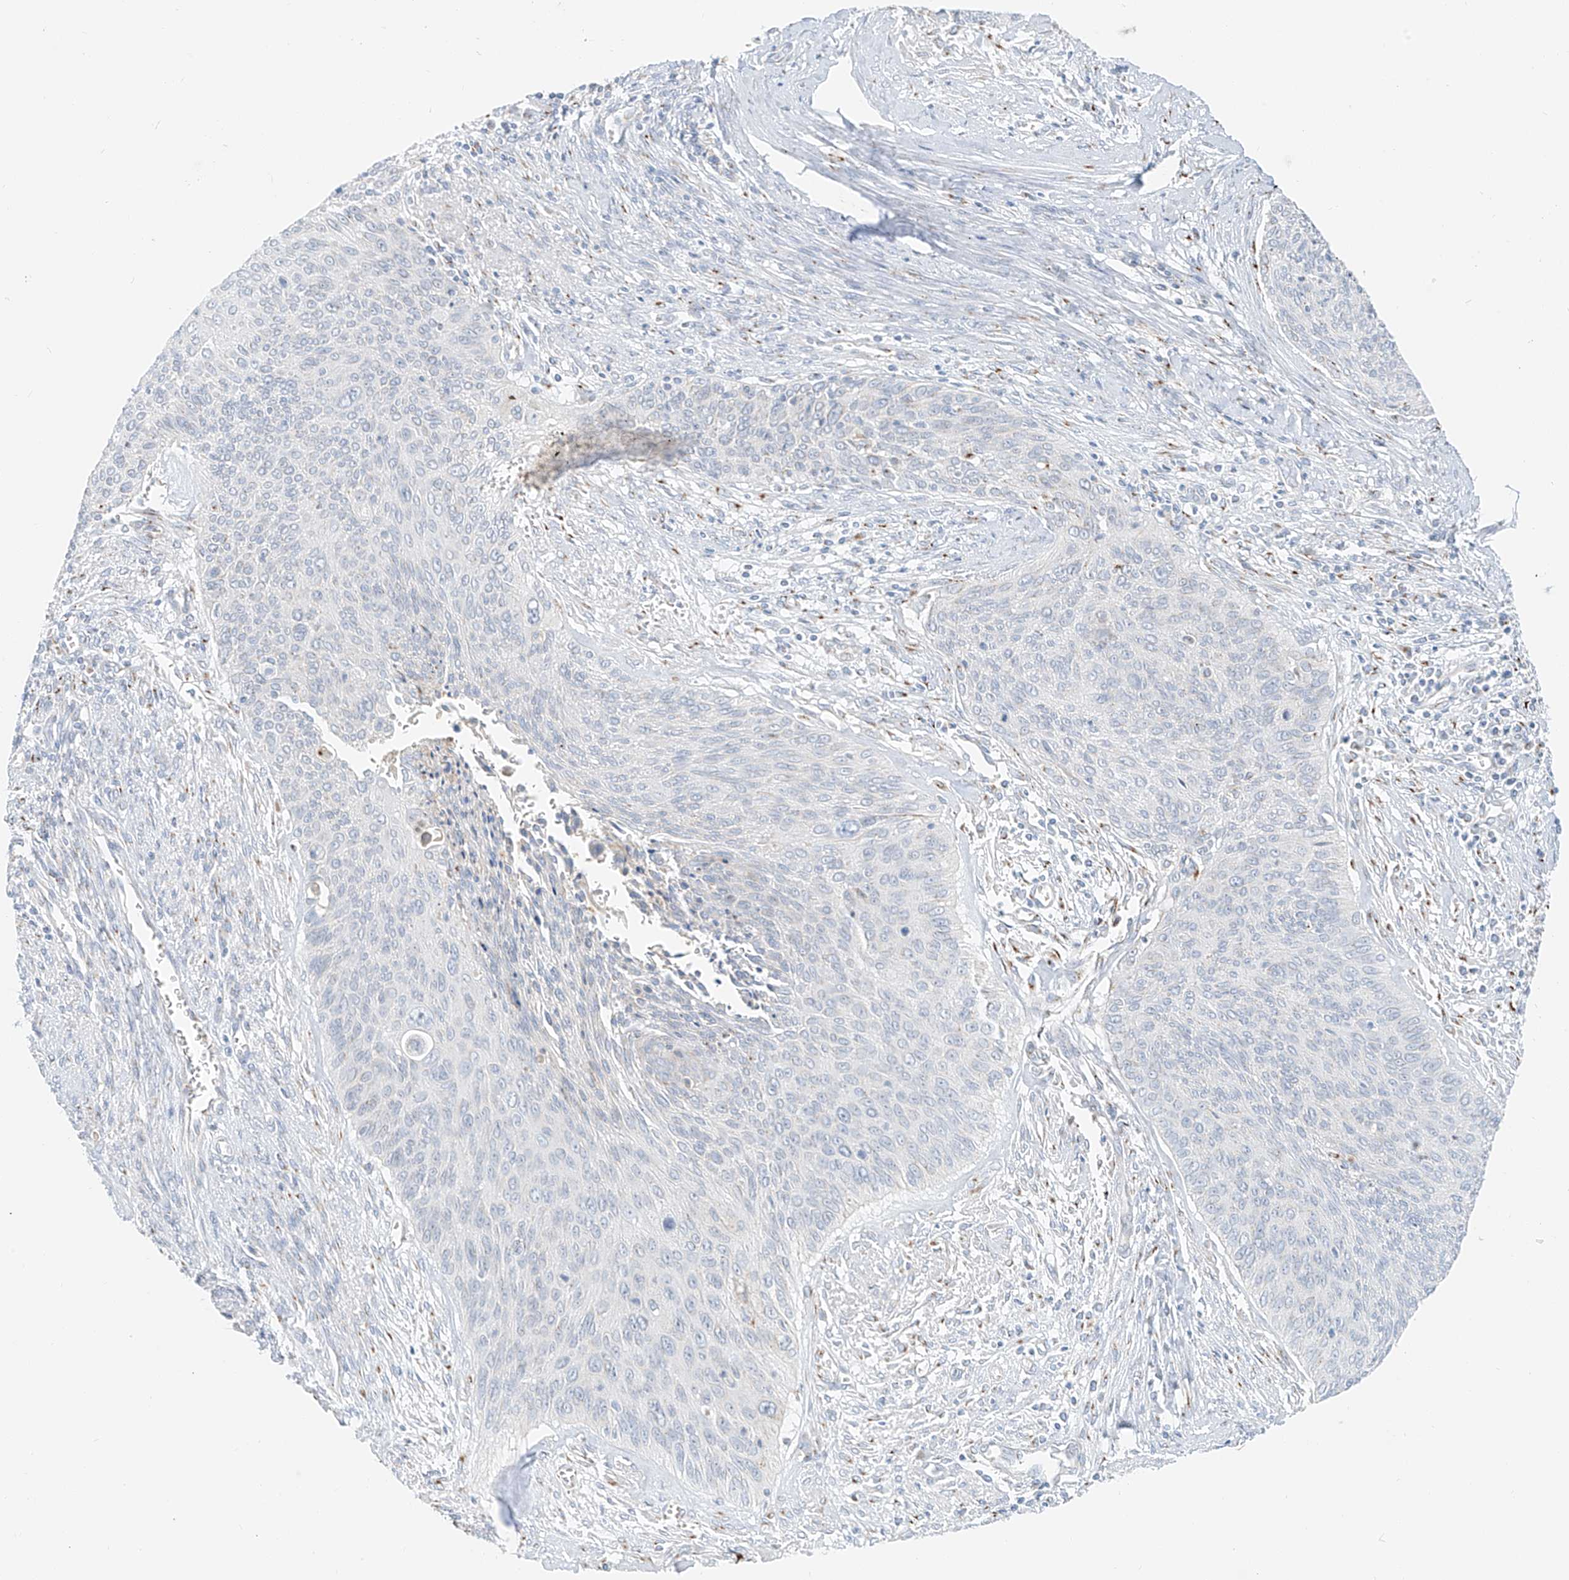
{"staining": {"intensity": "negative", "quantity": "none", "location": "none"}, "tissue": "cervical cancer", "cell_type": "Tumor cells", "image_type": "cancer", "snomed": [{"axis": "morphology", "description": "Squamous cell carcinoma, NOS"}, {"axis": "topography", "description": "Cervix"}], "caption": "A high-resolution micrograph shows IHC staining of squamous cell carcinoma (cervical), which shows no significant staining in tumor cells.", "gene": "TMEM87B", "patient": {"sex": "female", "age": 55}}